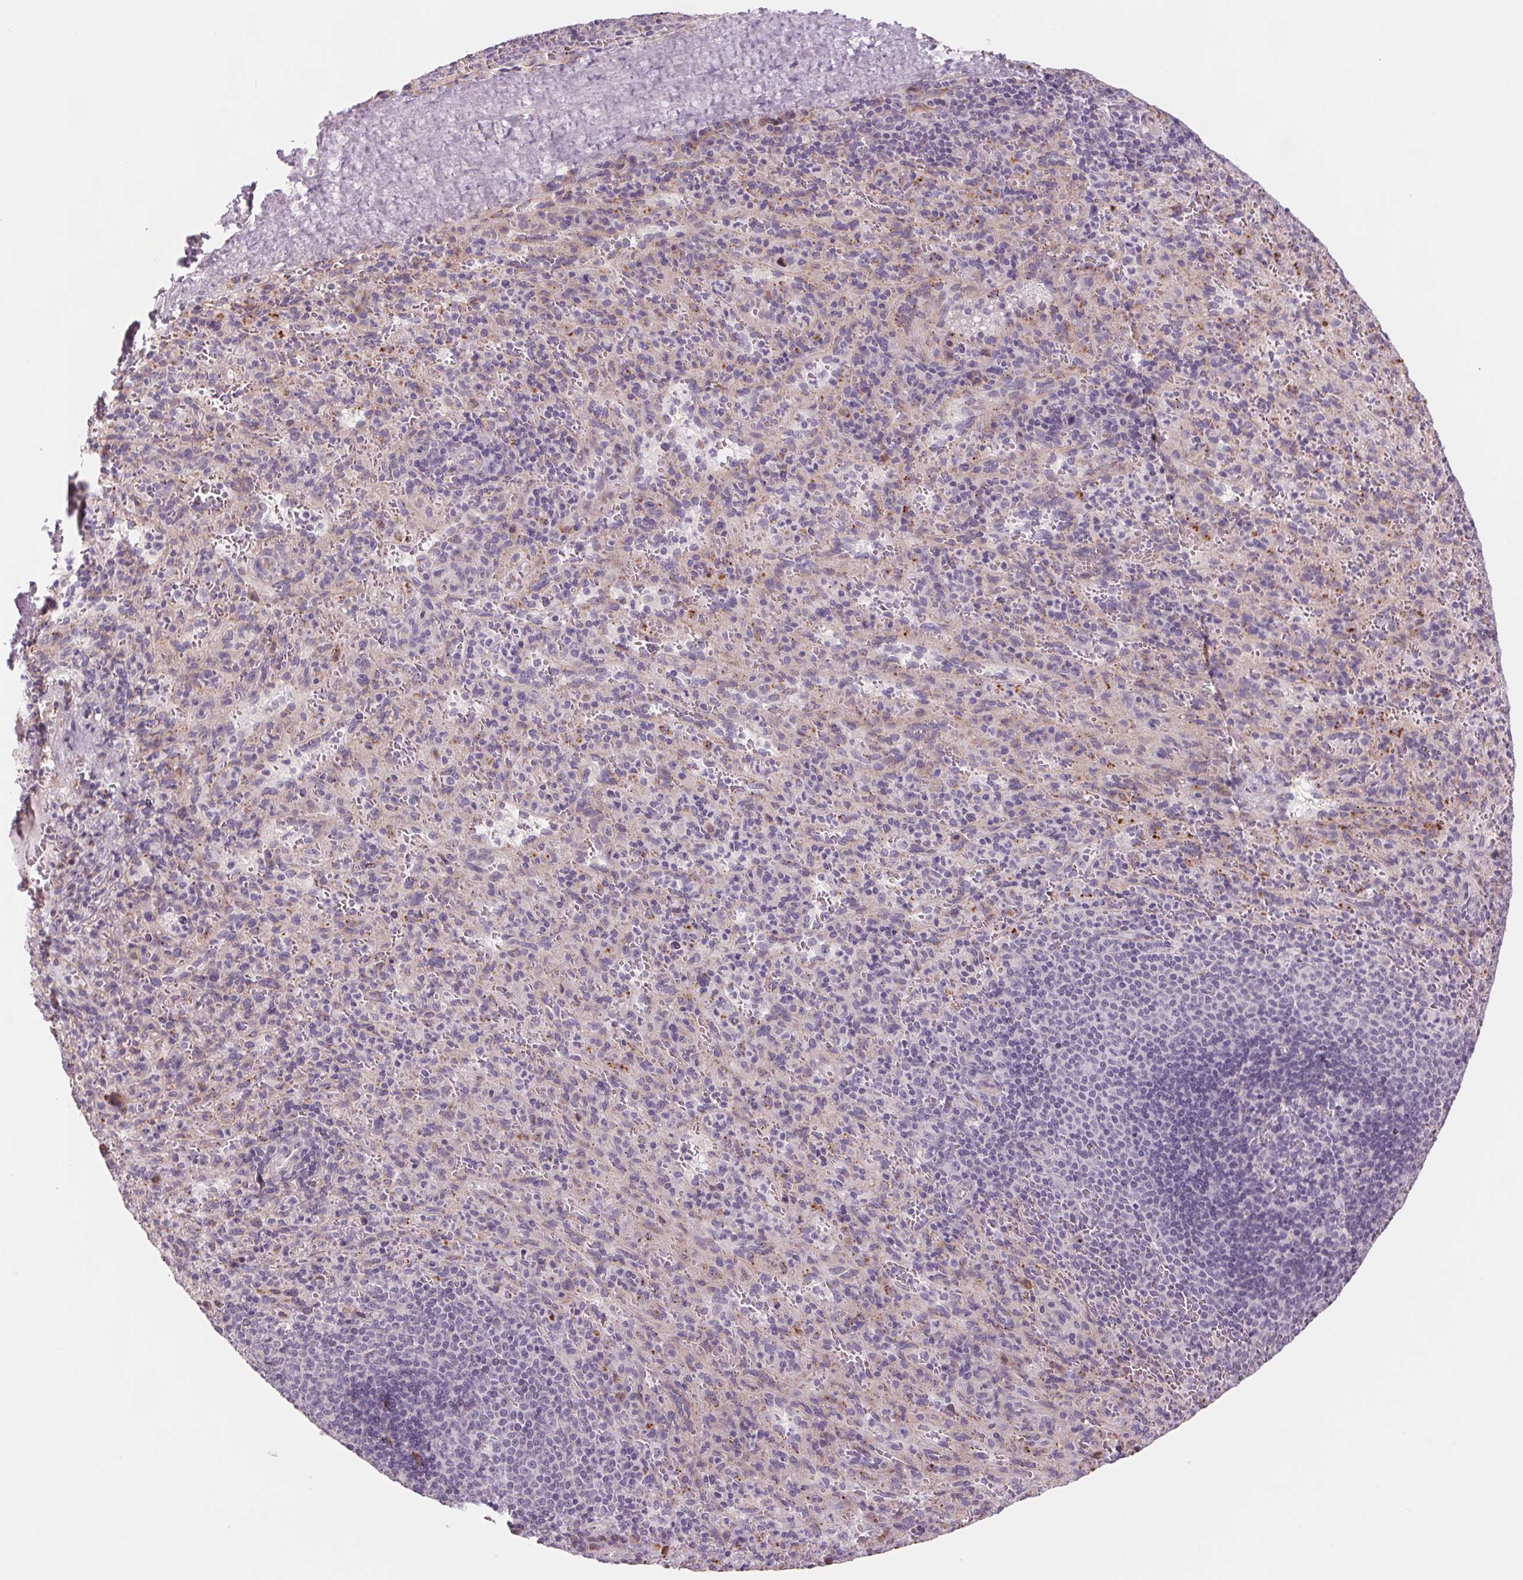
{"staining": {"intensity": "negative", "quantity": "none", "location": "none"}, "tissue": "spleen", "cell_type": "Cells in red pulp", "image_type": "normal", "snomed": [{"axis": "morphology", "description": "Normal tissue, NOS"}, {"axis": "topography", "description": "Spleen"}], "caption": "Immunohistochemistry histopathology image of benign spleen: human spleen stained with DAB demonstrates no significant protein staining in cells in red pulp. Nuclei are stained in blue.", "gene": "SAMD5", "patient": {"sex": "male", "age": 57}}